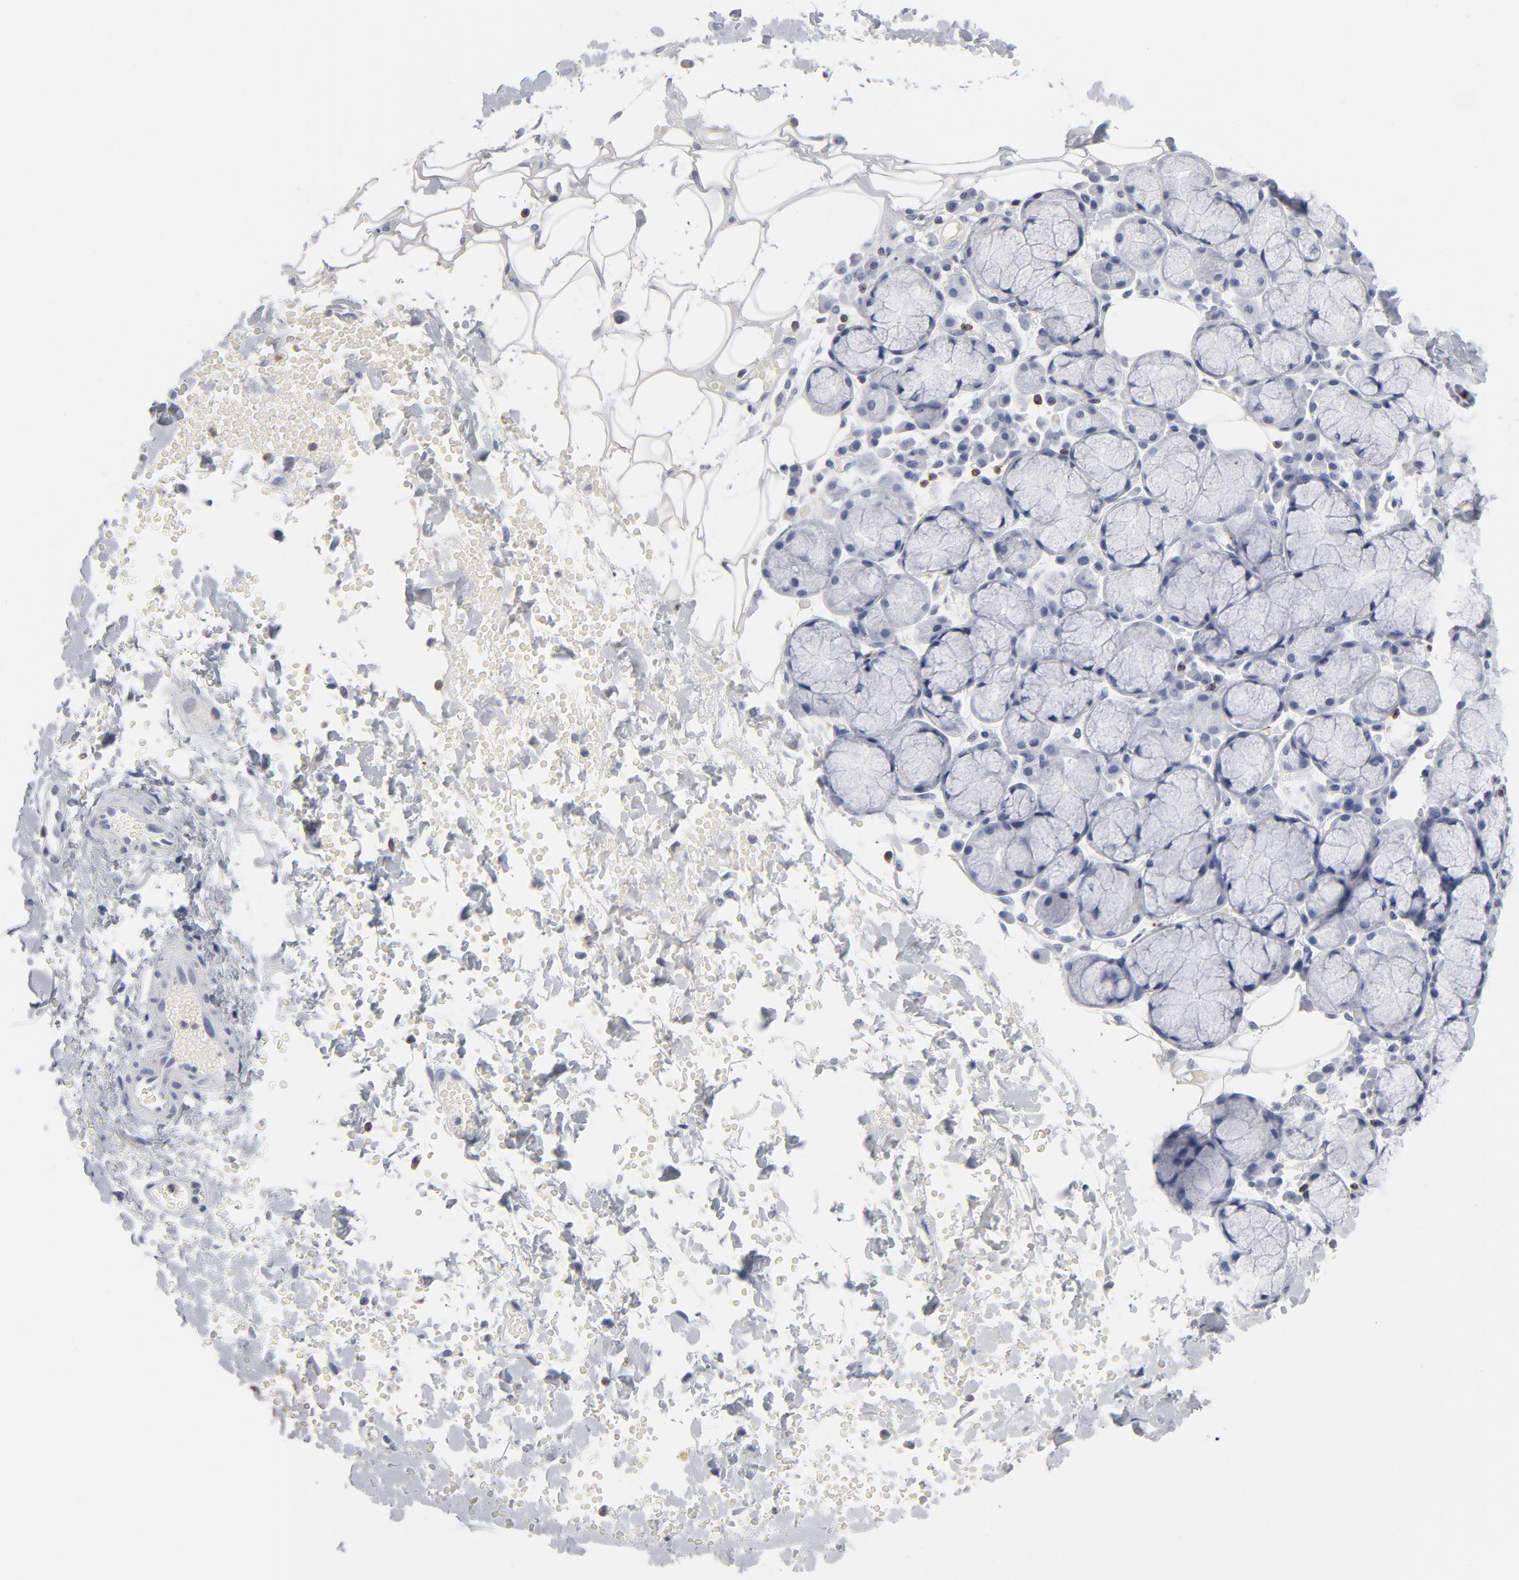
{"staining": {"intensity": "moderate", "quantity": ">75%", "location": "cytoplasmic/membranous"}, "tissue": "salivary gland", "cell_type": "Glandular cells", "image_type": "normal", "snomed": [{"axis": "morphology", "description": "Normal tissue, NOS"}, {"axis": "topography", "description": "Skeletal muscle"}, {"axis": "topography", "description": "Oral tissue"}, {"axis": "topography", "description": "Salivary gland"}, {"axis": "topography", "description": "Peripheral nerve tissue"}], "caption": "Protein analysis of unremarkable salivary gland reveals moderate cytoplasmic/membranous expression in approximately >75% of glandular cells. (DAB (3,3'-diaminobenzidine) IHC with brightfield microscopy, high magnification).", "gene": "CD2", "patient": {"sex": "male", "age": 54}}